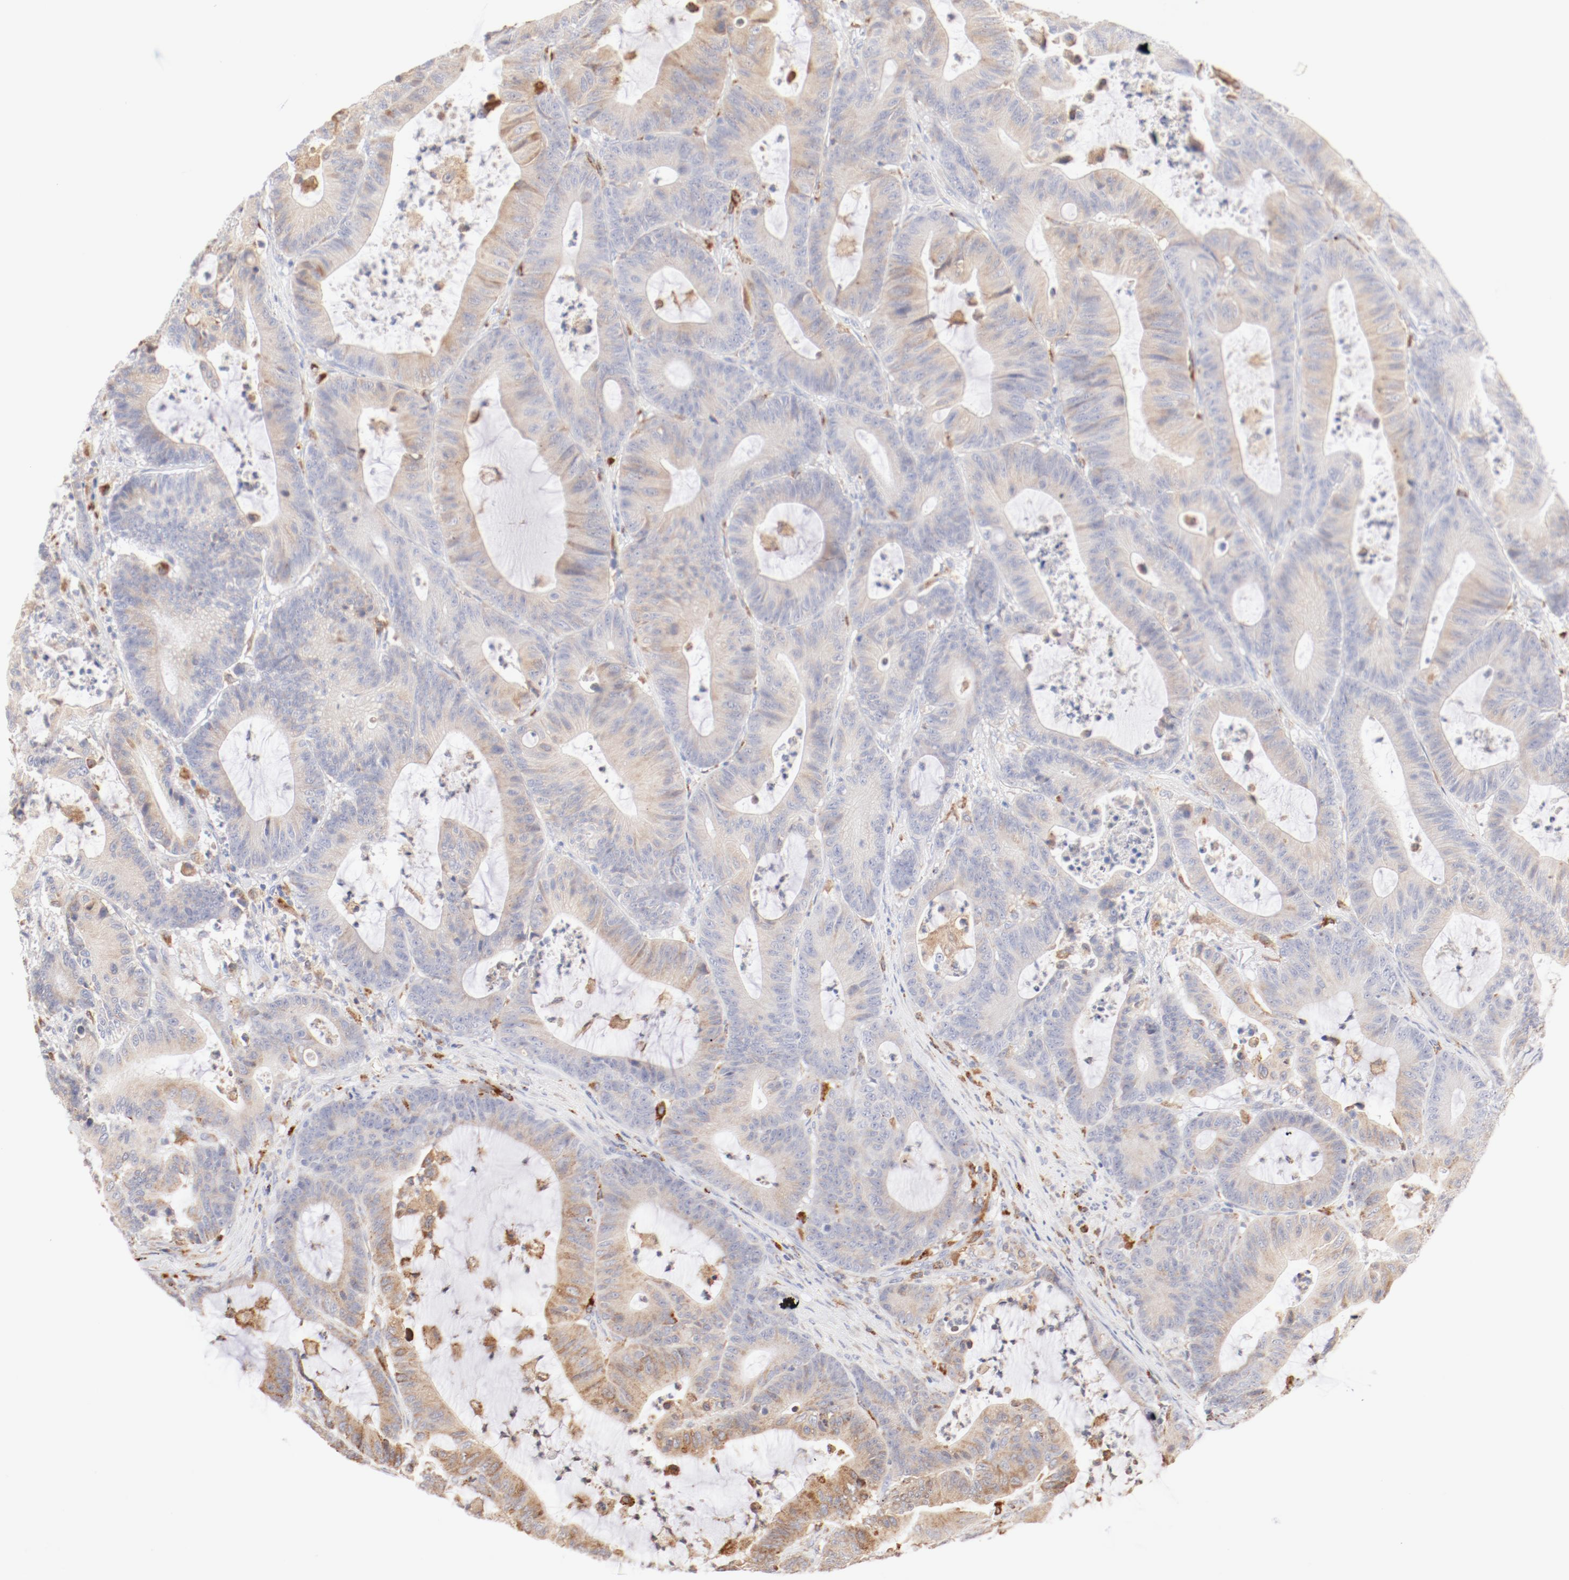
{"staining": {"intensity": "weak", "quantity": ">75%", "location": "cytoplasmic/membranous"}, "tissue": "colorectal cancer", "cell_type": "Tumor cells", "image_type": "cancer", "snomed": [{"axis": "morphology", "description": "Adenocarcinoma, NOS"}, {"axis": "topography", "description": "Colon"}], "caption": "Colorectal cancer (adenocarcinoma) was stained to show a protein in brown. There is low levels of weak cytoplasmic/membranous expression in about >75% of tumor cells. Immunohistochemistry stains the protein in brown and the nuclei are stained blue.", "gene": "CTSH", "patient": {"sex": "female", "age": 84}}